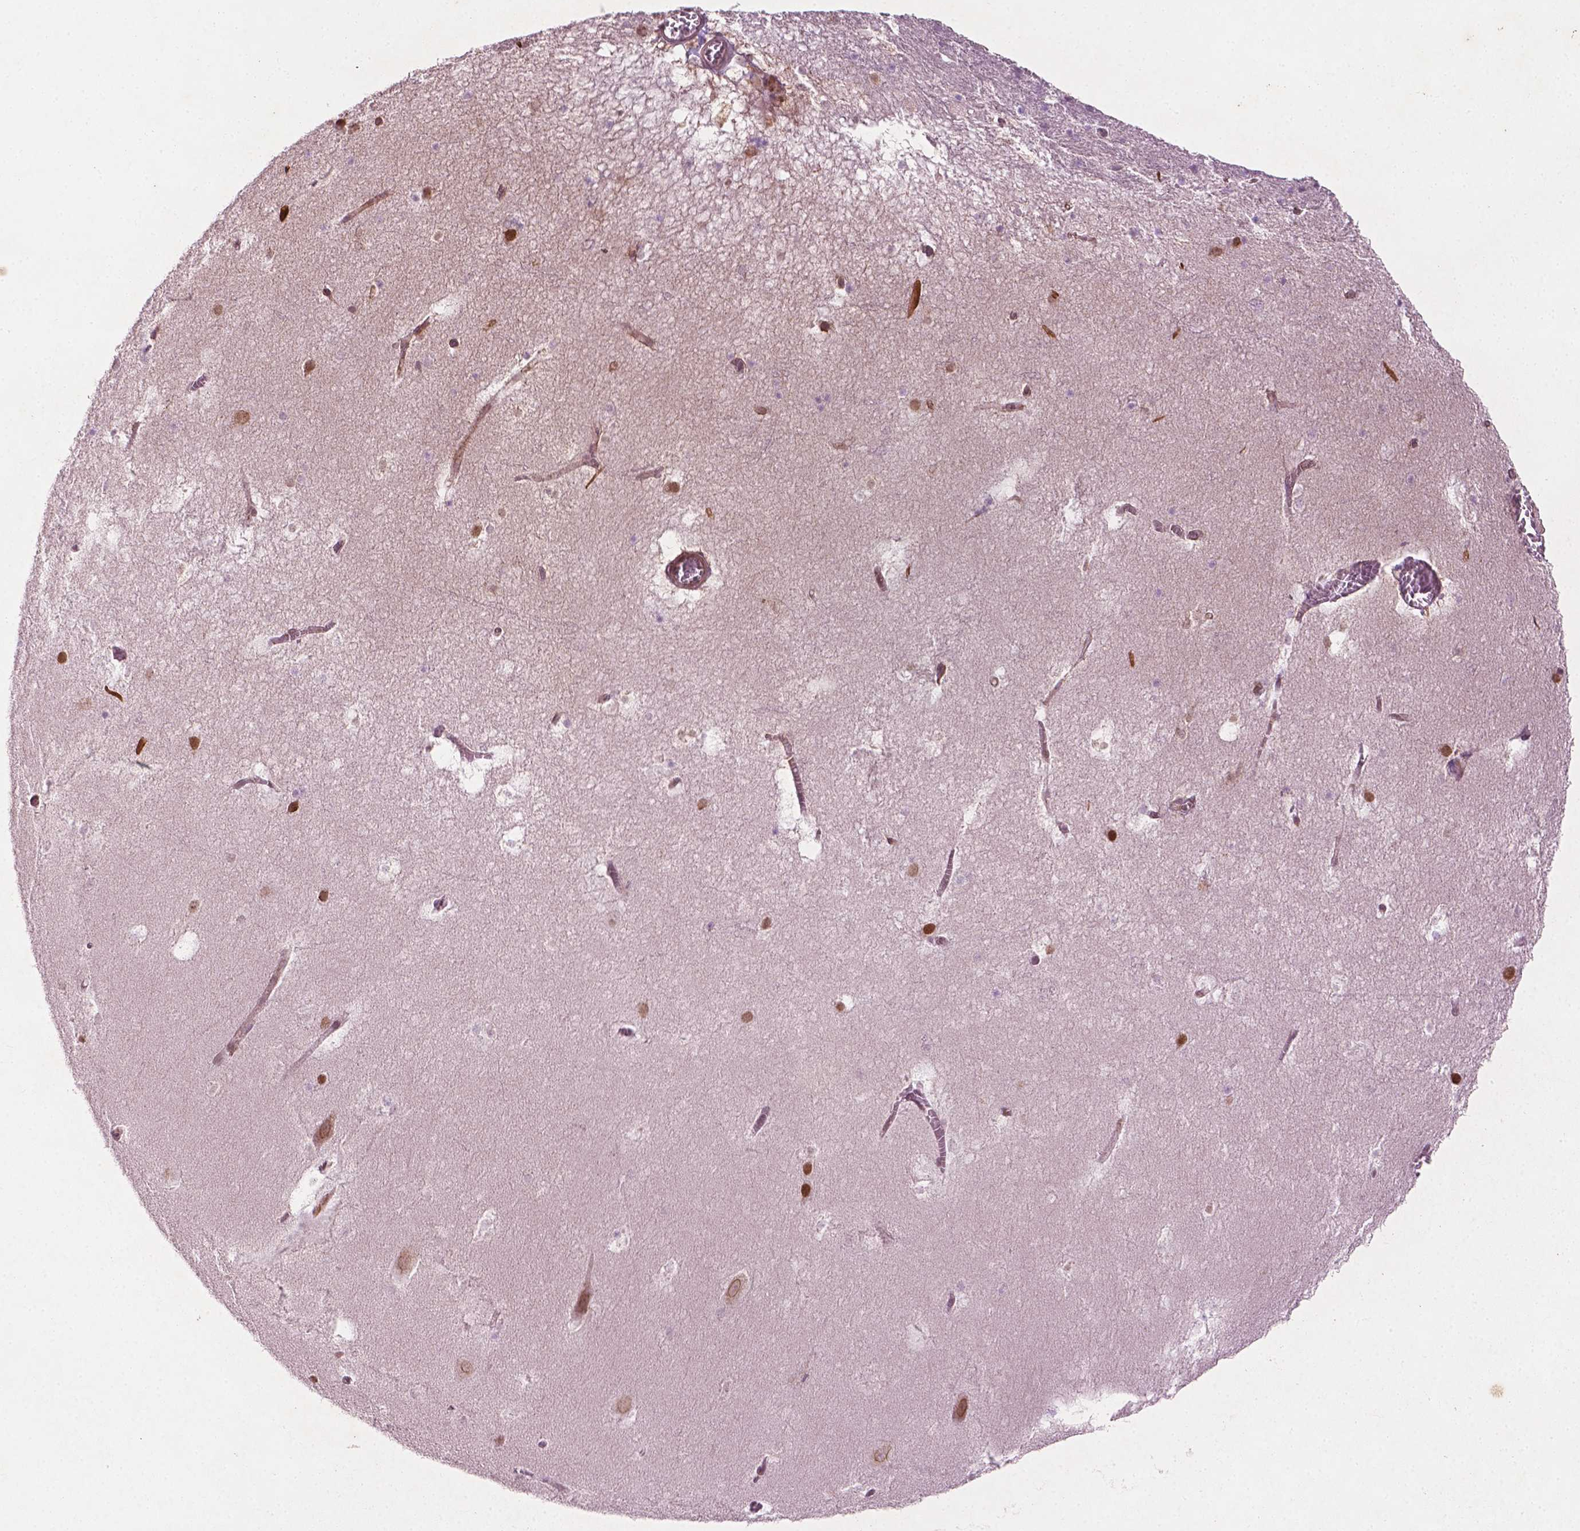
{"staining": {"intensity": "moderate", "quantity": "<25%", "location": "nuclear"}, "tissue": "hippocampus", "cell_type": "Glial cells", "image_type": "normal", "snomed": [{"axis": "morphology", "description": "Normal tissue, NOS"}, {"axis": "topography", "description": "Hippocampus"}], "caption": "Benign hippocampus displays moderate nuclear positivity in approximately <25% of glial cells, visualized by immunohistochemistry. (IHC, brightfield microscopy, high magnification).", "gene": "TCHP", "patient": {"sex": "male", "age": 45}}